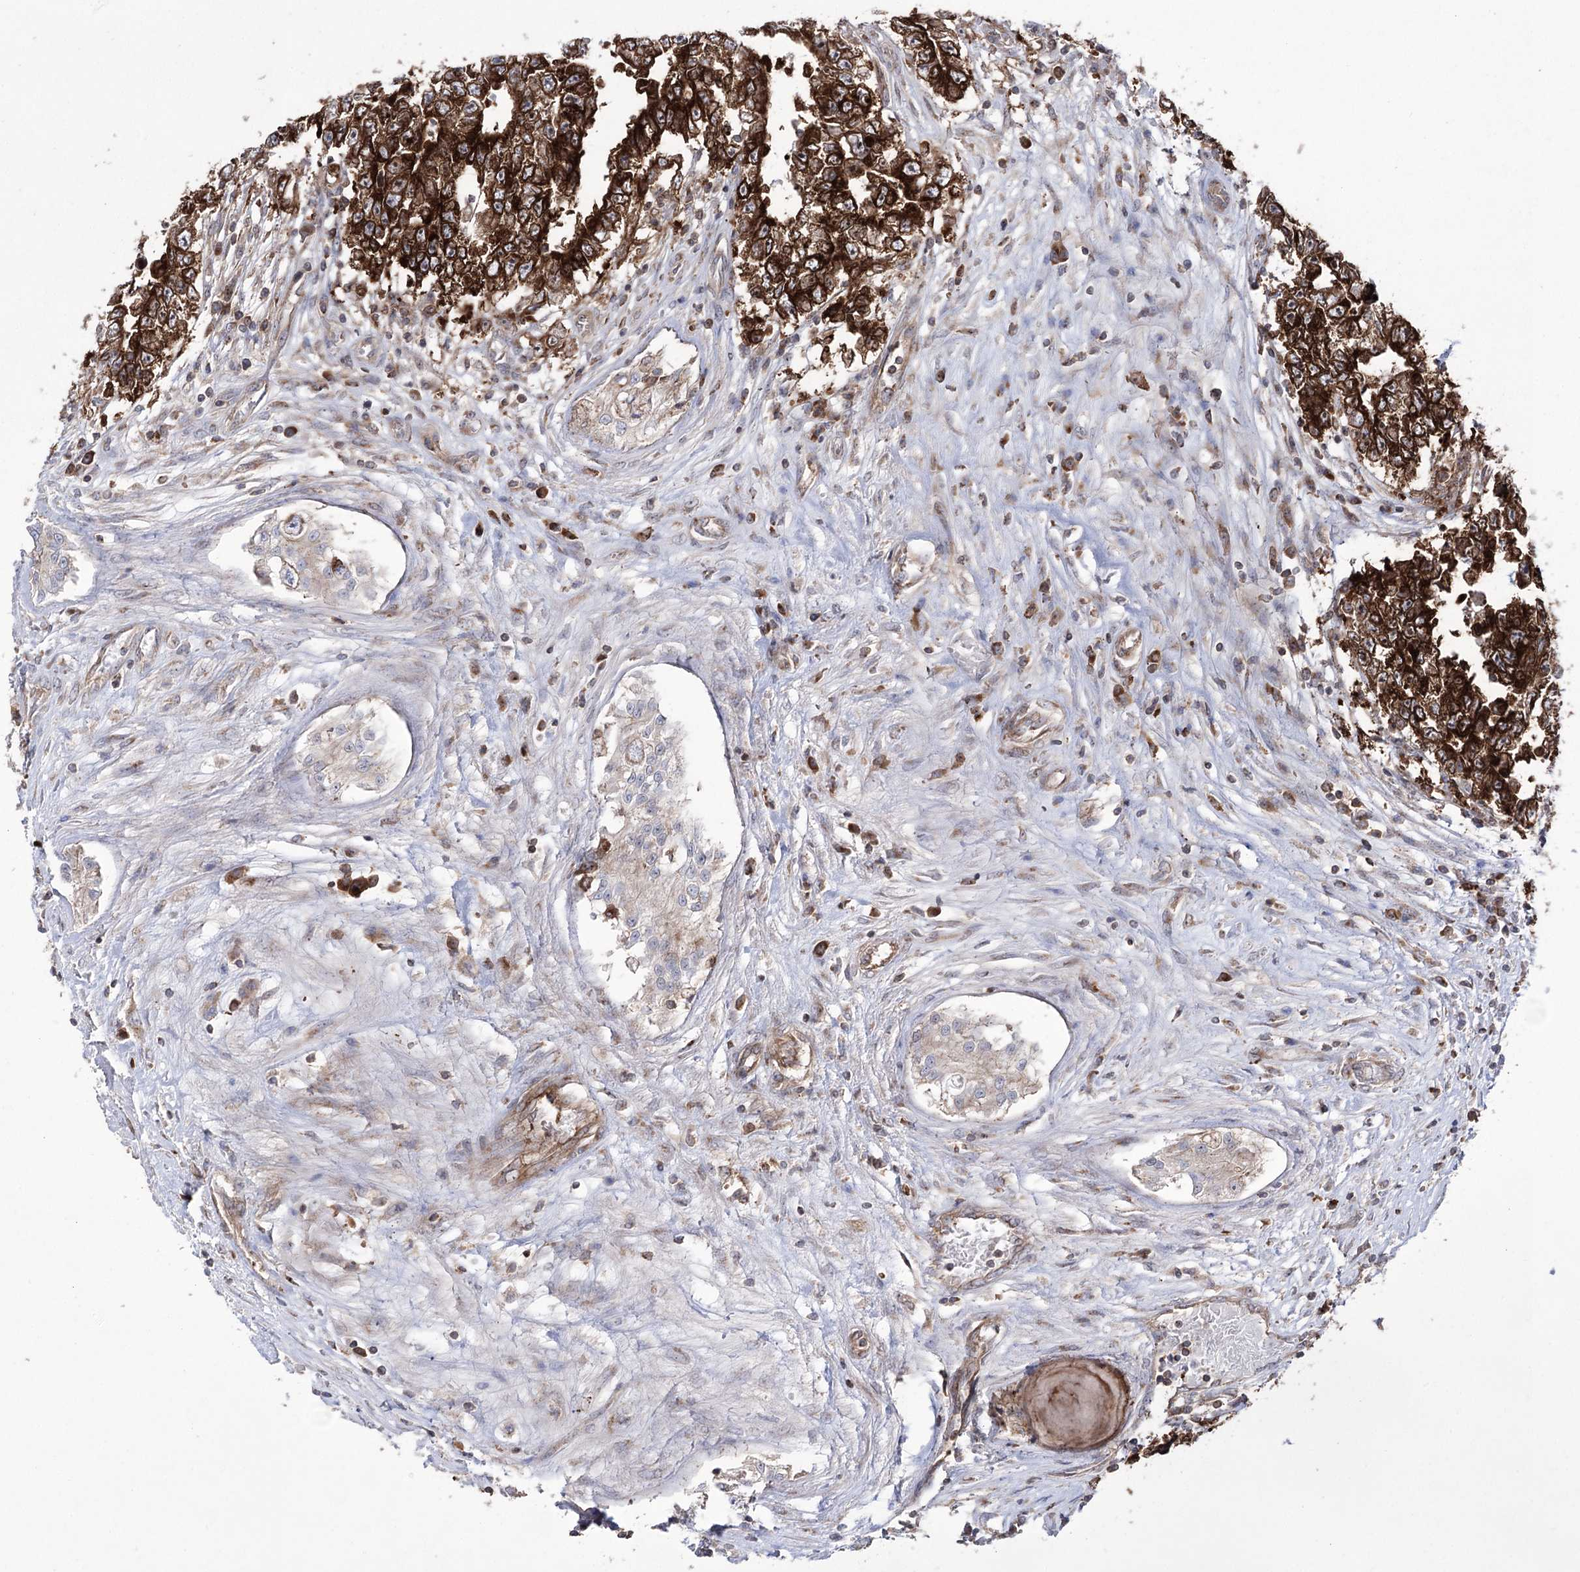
{"staining": {"intensity": "strong", "quantity": ">75%", "location": "cytoplasmic/membranous"}, "tissue": "testis cancer", "cell_type": "Tumor cells", "image_type": "cancer", "snomed": [{"axis": "morphology", "description": "Carcinoma, Embryonal, NOS"}, {"axis": "topography", "description": "Testis"}], "caption": "A high amount of strong cytoplasmic/membranous expression is identified in about >75% of tumor cells in testis cancer tissue.", "gene": "ZNF622", "patient": {"sex": "male", "age": 25}}